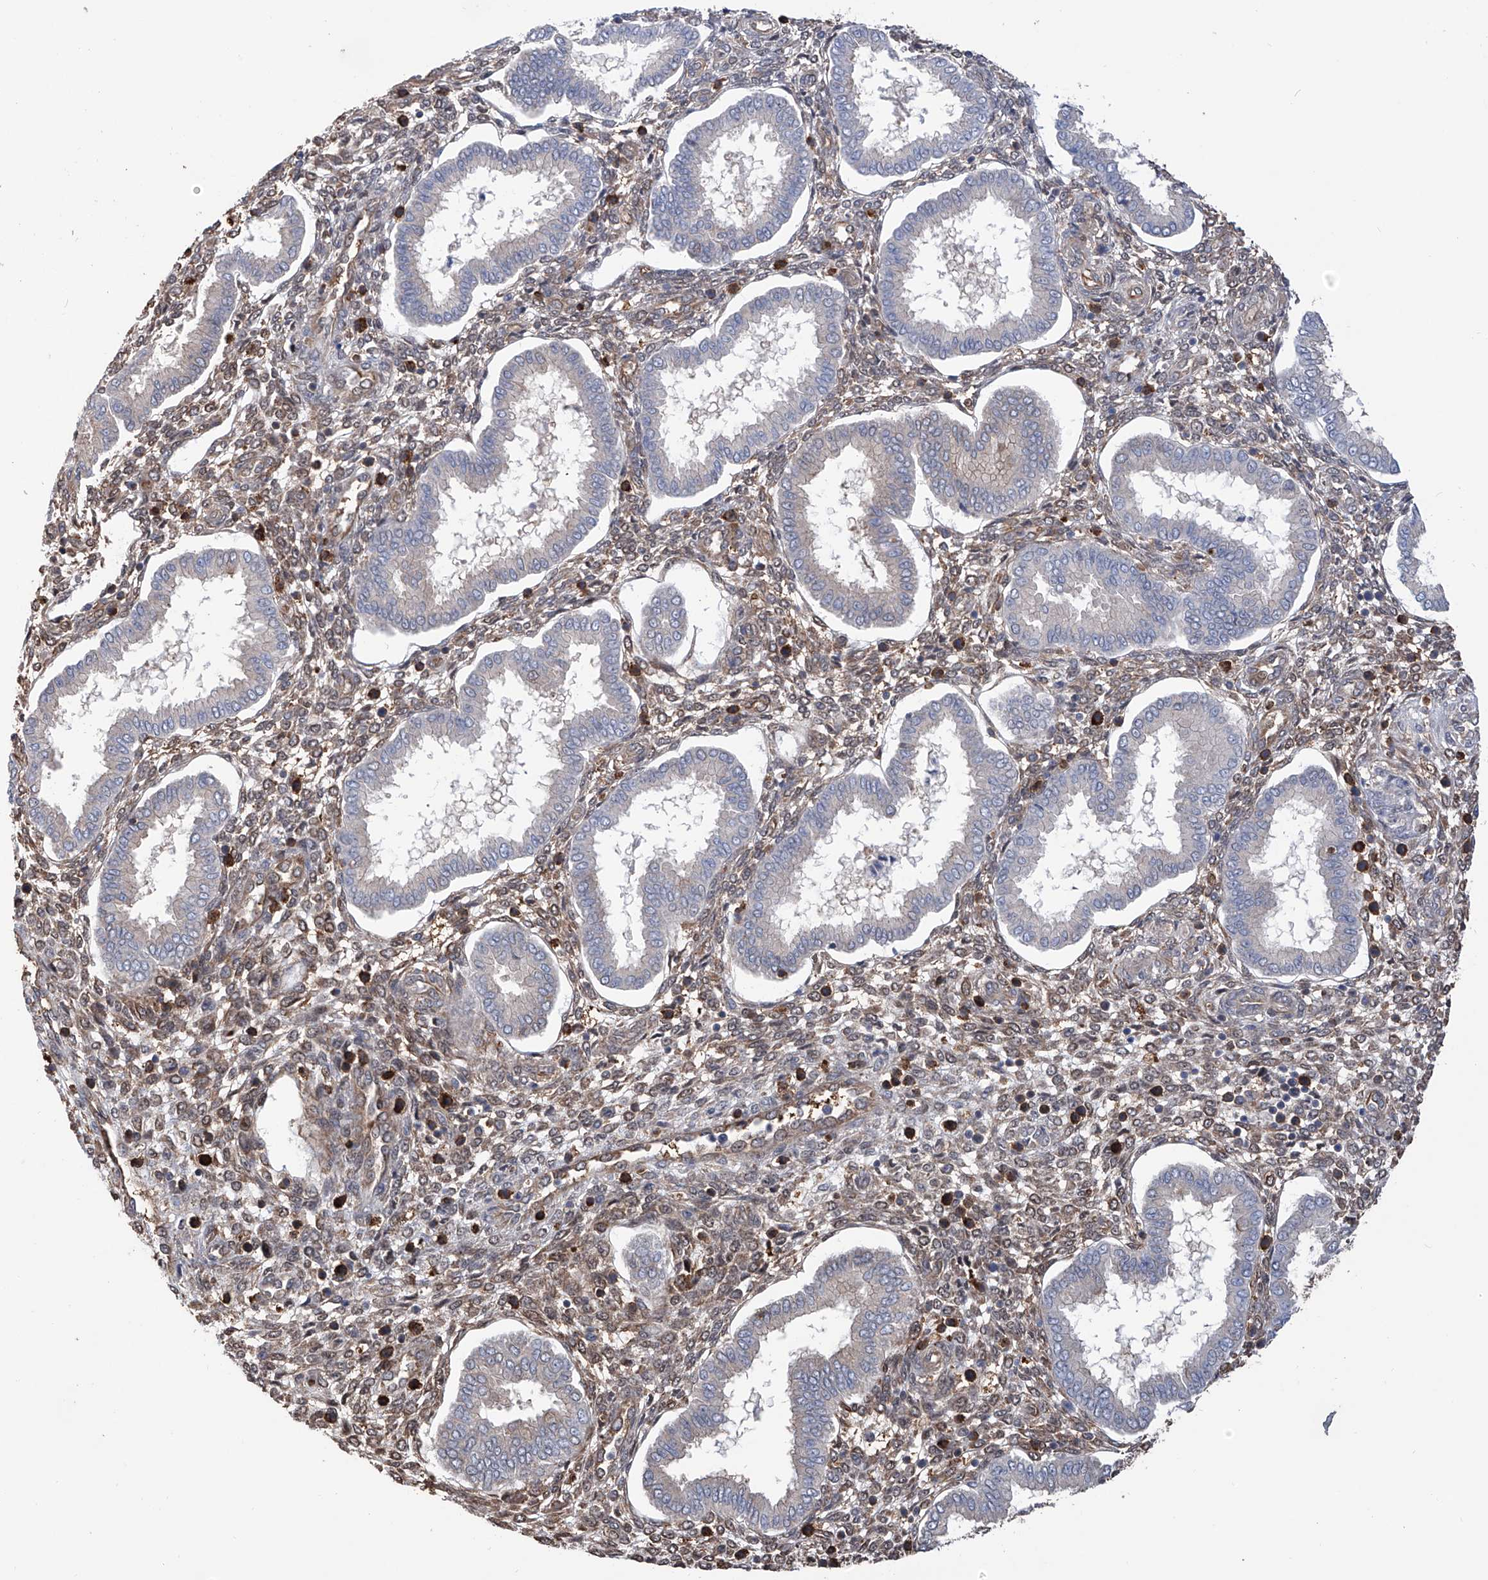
{"staining": {"intensity": "moderate", "quantity": "25%-75%", "location": "cytoplasmic/membranous"}, "tissue": "endometrium", "cell_type": "Cells in endometrial stroma", "image_type": "normal", "snomed": [{"axis": "morphology", "description": "Normal tissue, NOS"}, {"axis": "topography", "description": "Endometrium"}], "caption": "Protein expression analysis of benign endometrium demonstrates moderate cytoplasmic/membranous positivity in about 25%-75% of cells in endometrial stroma. (IHC, brightfield microscopy, high magnification).", "gene": "NUDT17", "patient": {"sex": "female", "age": 24}}